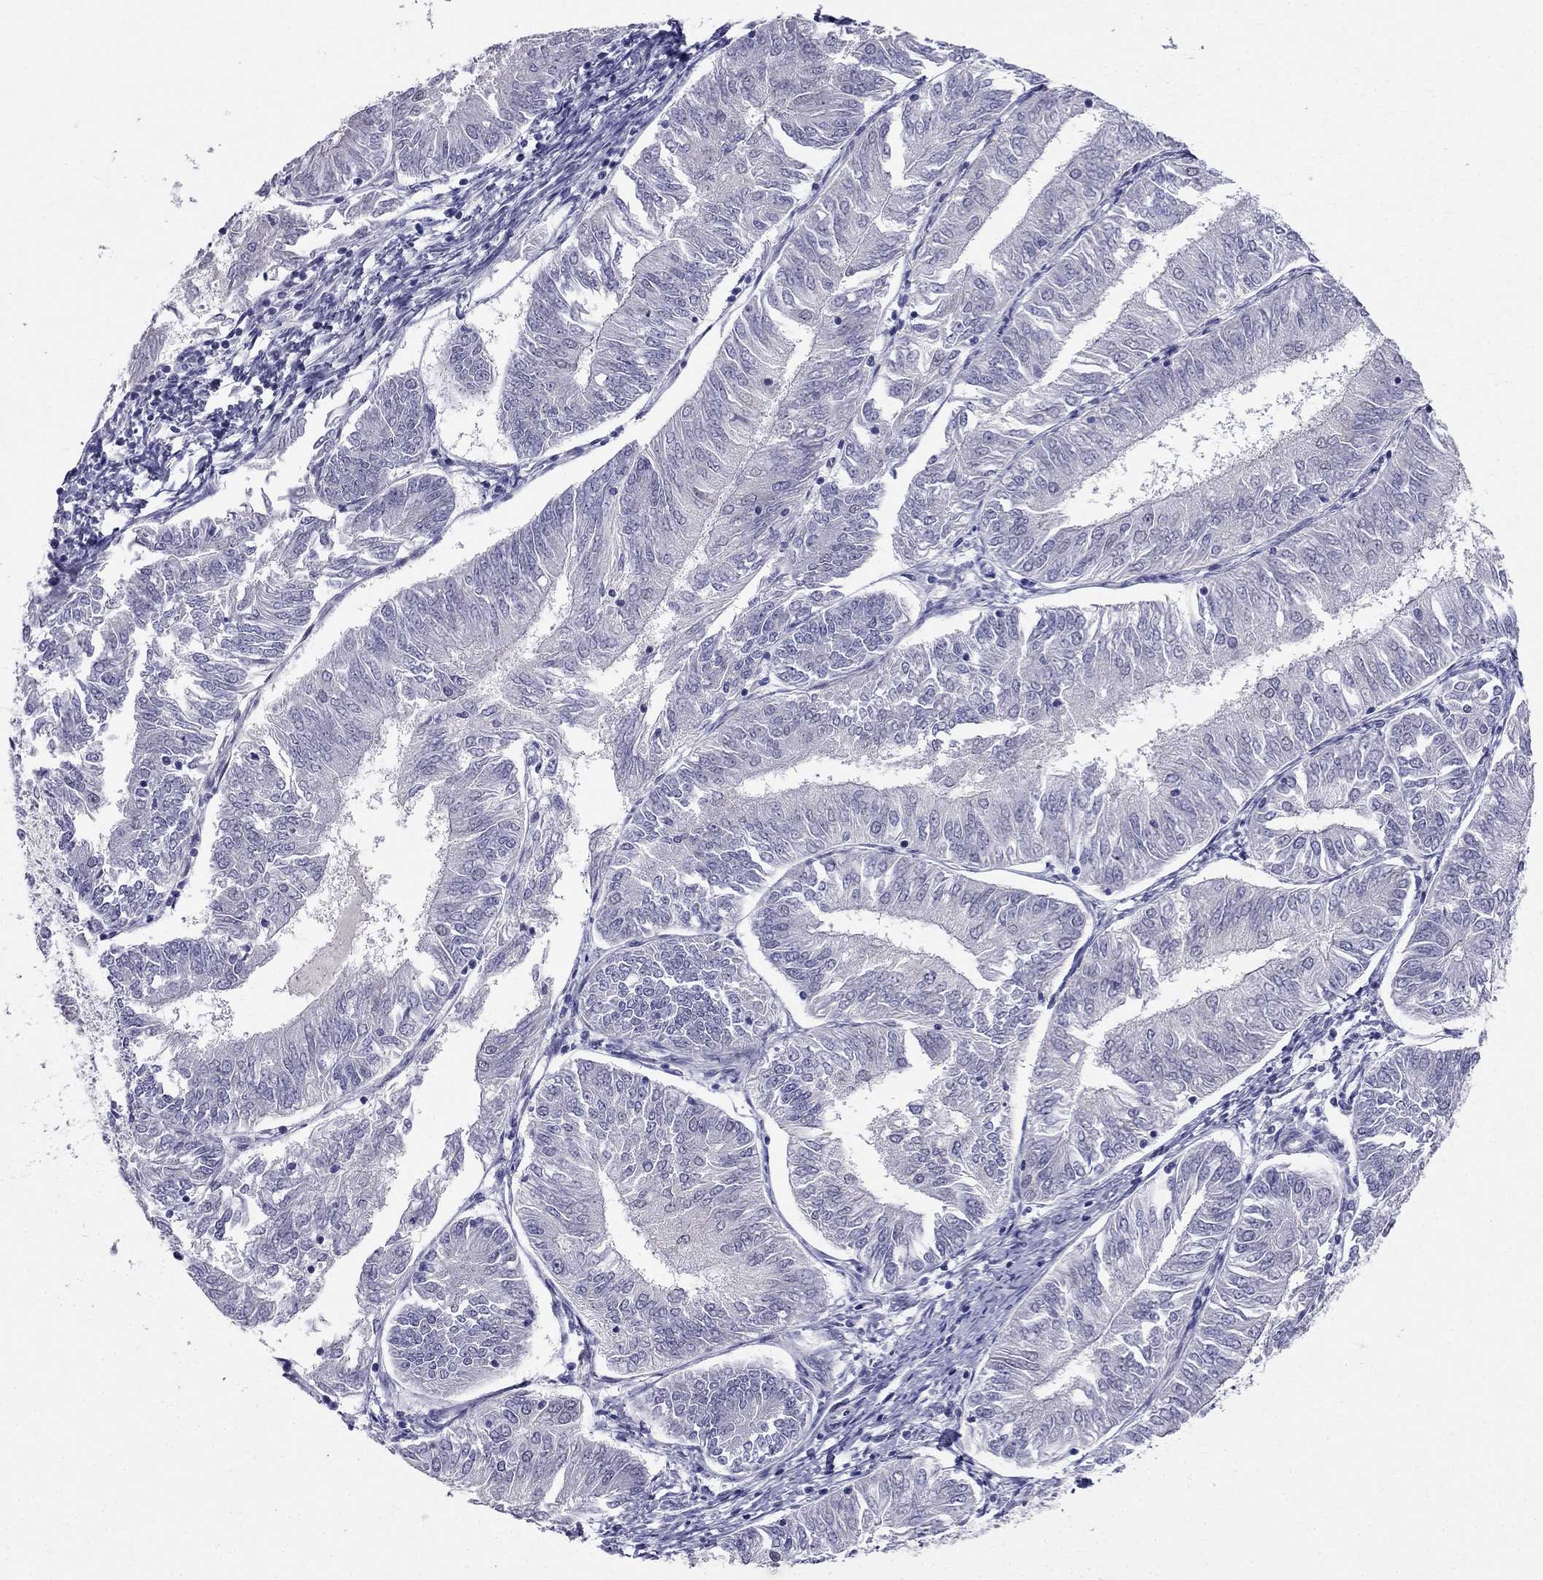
{"staining": {"intensity": "negative", "quantity": "none", "location": "none"}, "tissue": "endometrial cancer", "cell_type": "Tumor cells", "image_type": "cancer", "snomed": [{"axis": "morphology", "description": "Adenocarcinoma, NOS"}, {"axis": "topography", "description": "Endometrium"}], "caption": "Immunohistochemistry of human endometrial adenocarcinoma displays no expression in tumor cells.", "gene": "BAG5", "patient": {"sex": "female", "age": 58}}